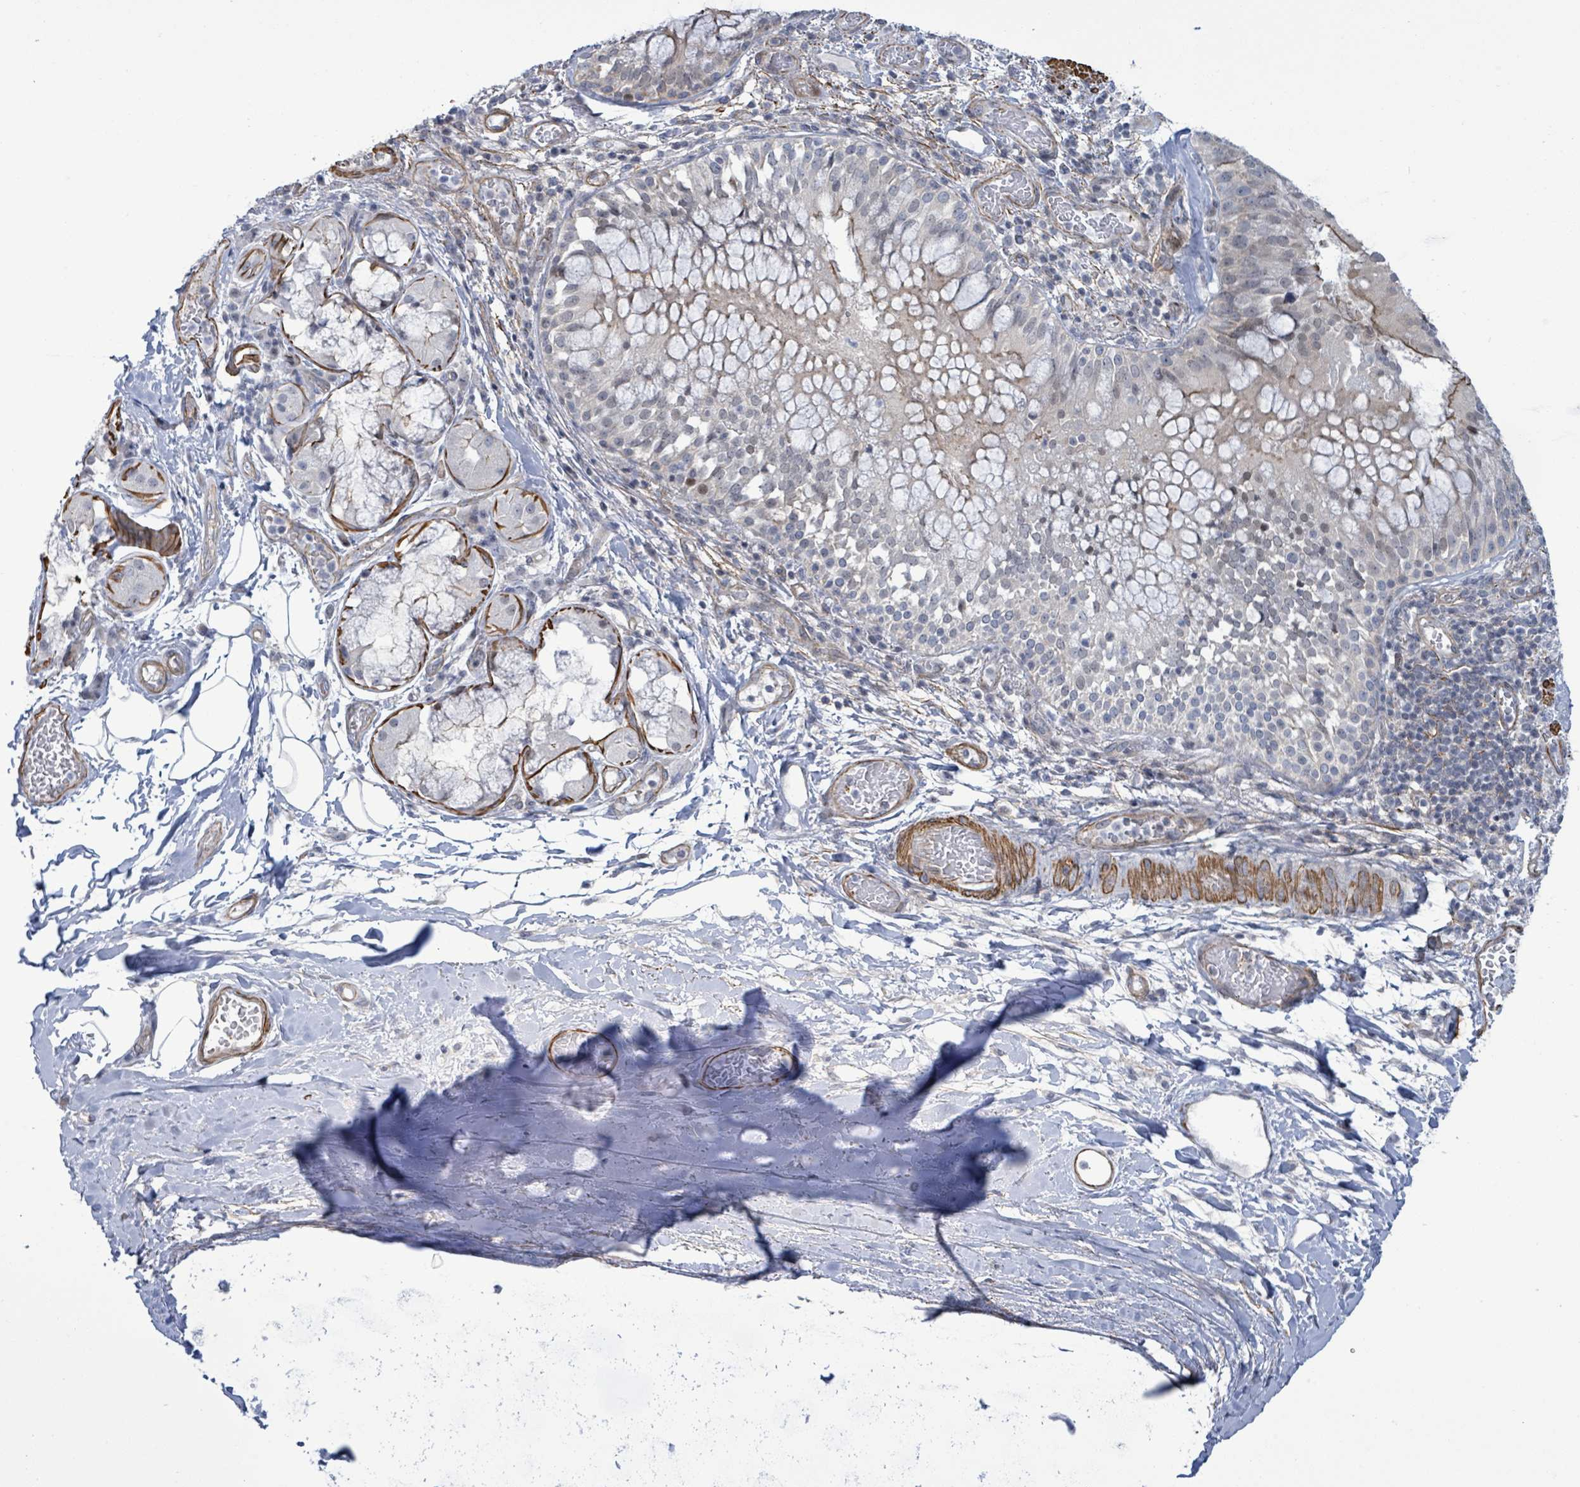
{"staining": {"intensity": "negative", "quantity": "none", "location": "none"}, "tissue": "bronchus", "cell_type": "Respiratory epithelial cells", "image_type": "normal", "snomed": [{"axis": "morphology", "description": "Normal tissue, NOS"}, {"axis": "topography", "description": "Cartilage tissue"}, {"axis": "topography", "description": "Bronchus"}], "caption": "Image shows no significant protein positivity in respiratory epithelial cells of benign bronchus.", "gene": "DMRTC1B", "patient": {"sex": "male", "age": 63}}